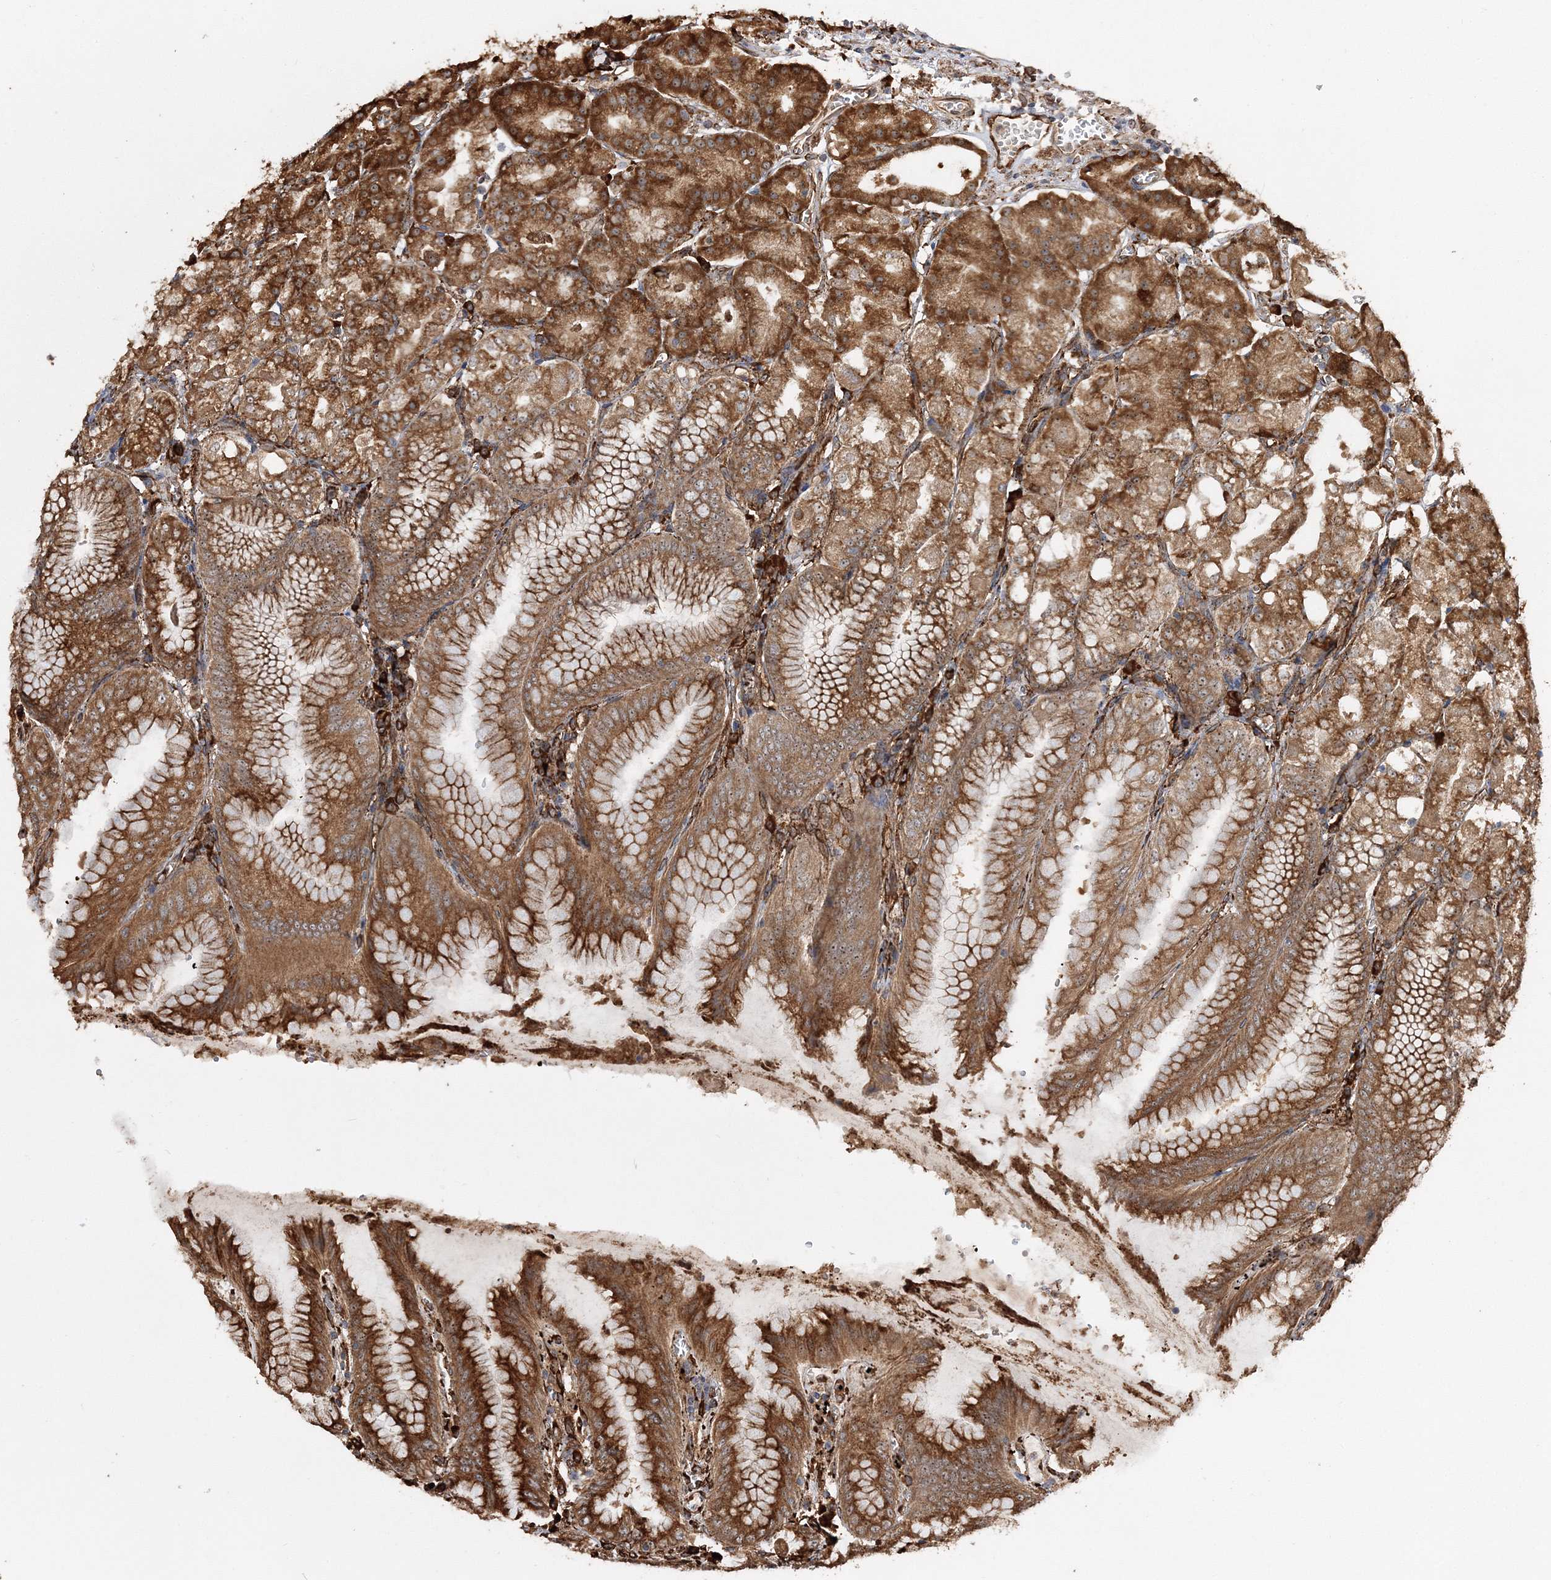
{"staining": {"intensity": "strong", "quantity": ">75%", "location": "cytoplasmic/membranous"}, "tissue": "stomach", "cell_type": "Glandular cells", "image_type": "normal", "snomed": [{"axis": "morphology", "description": "Normal tissue, NOS"}, {"axis": "topography", "description": "Stomach, lower"}], "caption": "An image showing strong cytoplasmic/membranous staining in approximately >75% of glandular cells in benign stomach, as visualized by brown immunohistochemical staining.", "gene": "SCRN3", "patient": {"sex": "male", "age": 71}}